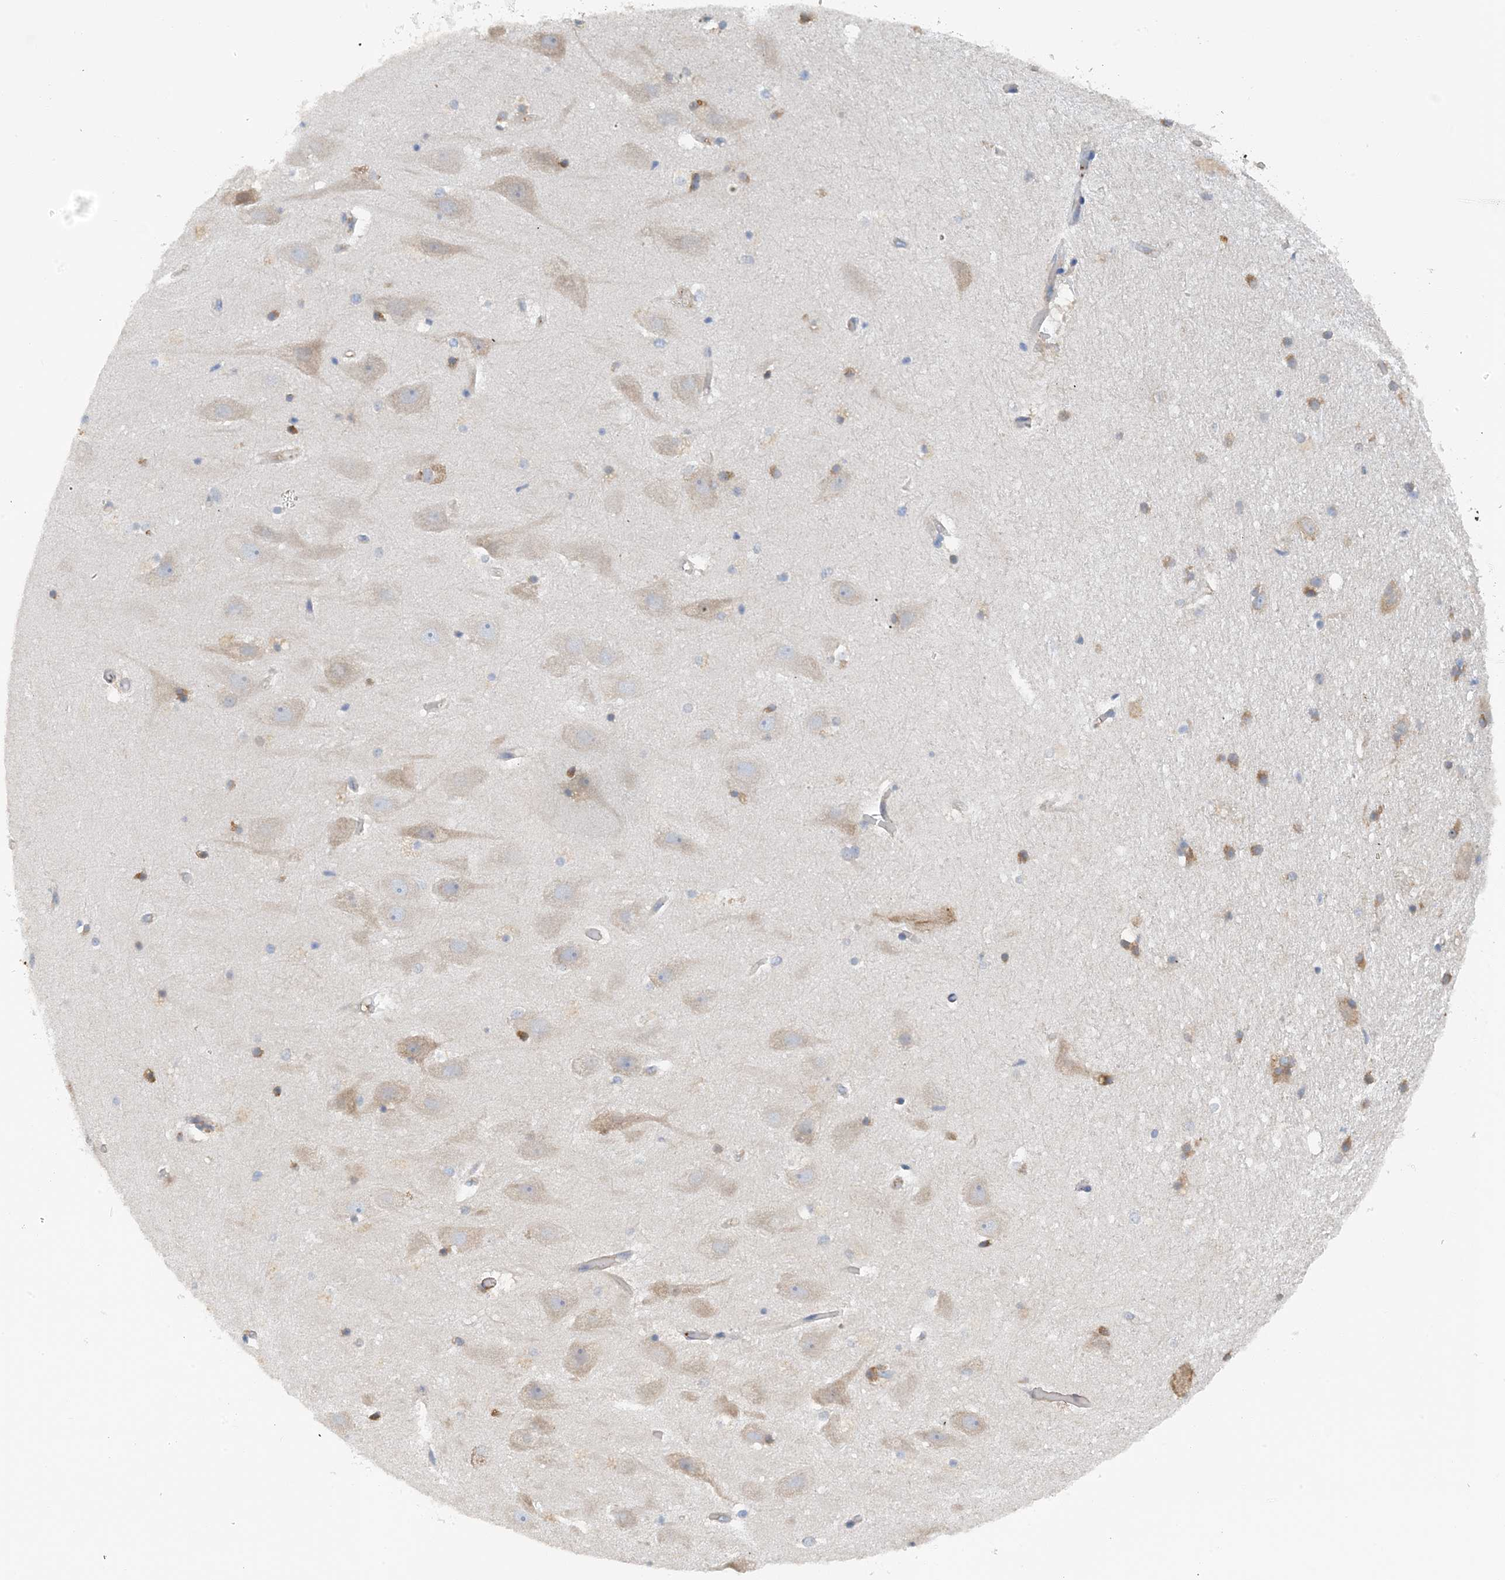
{"staining": {"intensity": "moderate", "quantity": "<25%", "location": "cytoplasmic/membranous"}, "tissue": "hippocampus", "cell_type": "Glial cells", "image_type": "normal", "snomed": [{"axis": "morphology", "description": "Normal tissue, NOS"}, {"axis": "topography", "description": "Hippocampus"}], "caption": "Hippocampus stained with a brown dye exhibits moderate cytoplasmic/membranous positive staining in approximately <25% of glial cells.", "gene": "SLC5A11", "patient": {"sex": "female", "age": 52}}